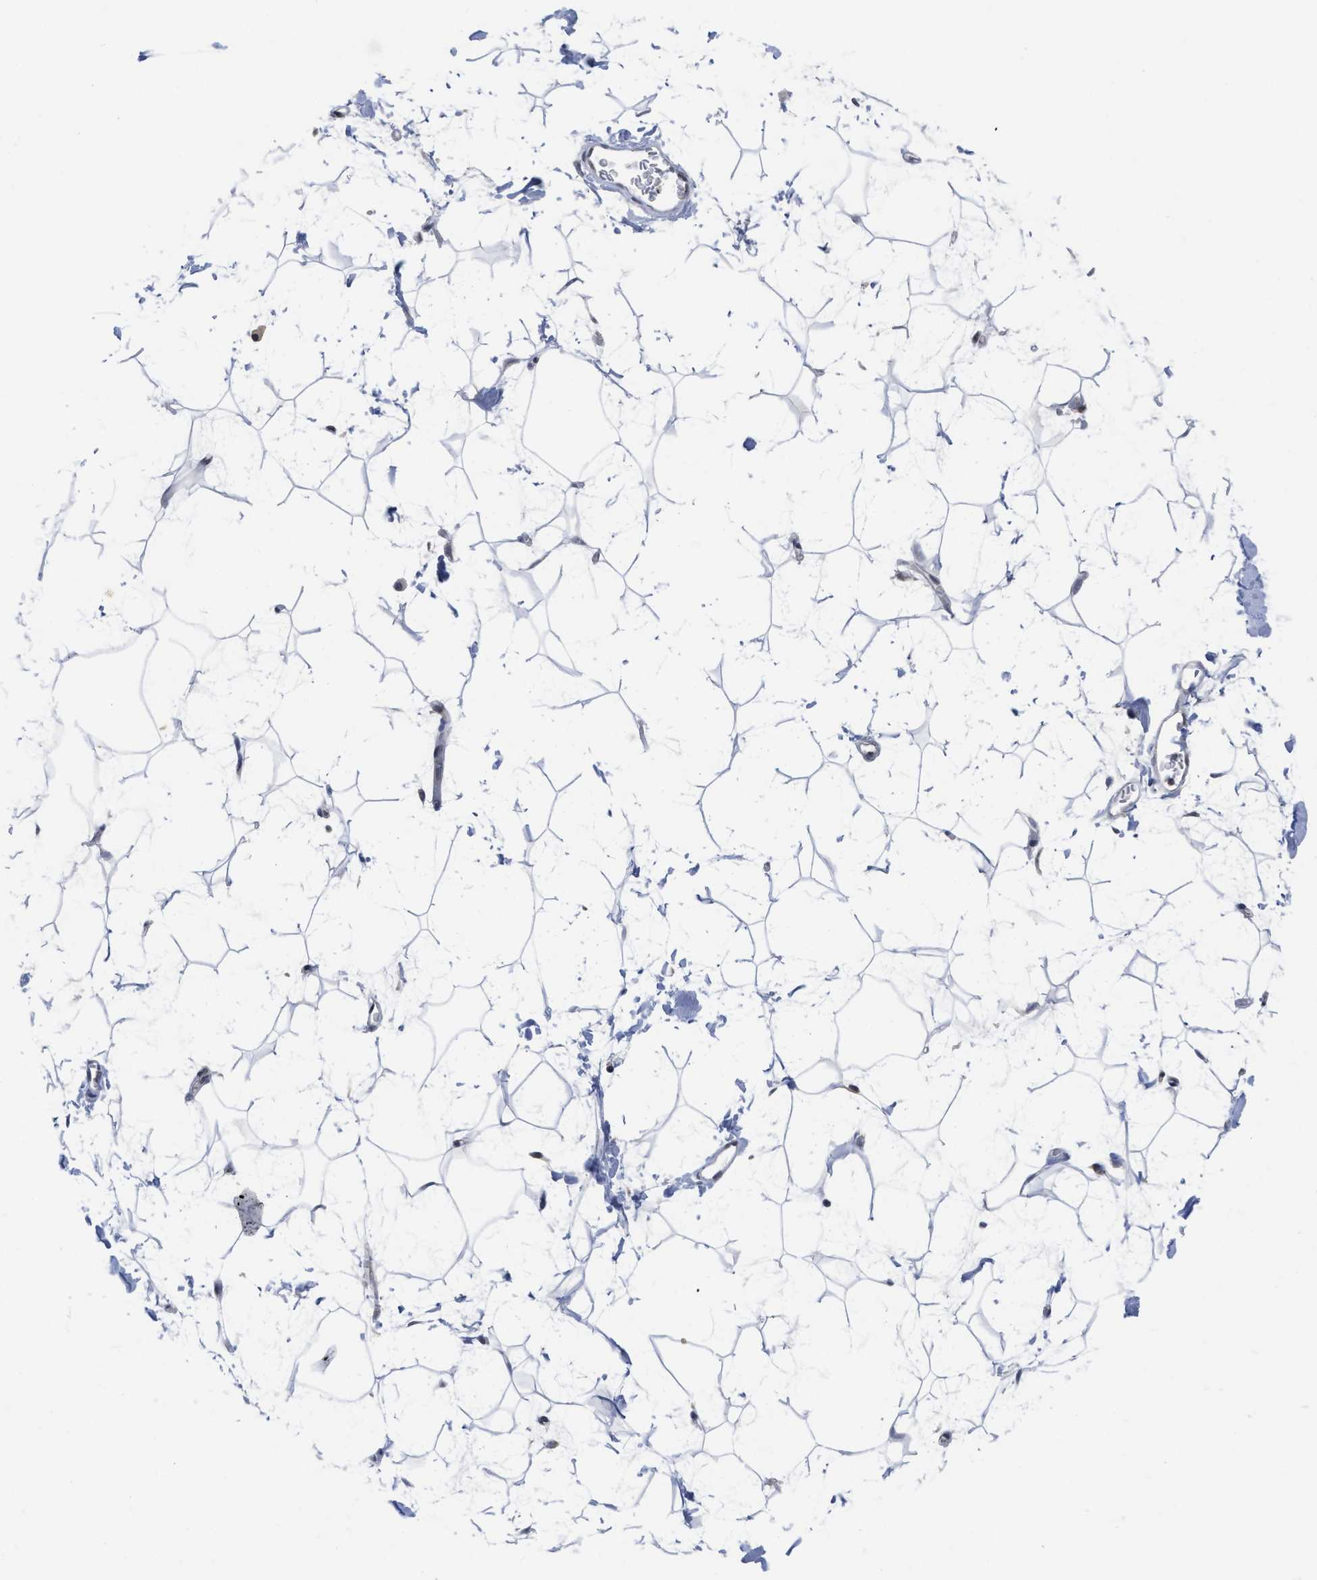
{"staining": {"intensity": "weak", "quantity": ">75%", "location": "nuclear"}, "tissue": "adipose tissue", "cell_type": "Adipocytes", "image_type": "normal", "snomed": [{"axis": "morphology", "description": "Normal tissue, NOS"}, {"axis": "topography", "description": "Soft tissue"}], "caption": "This is a micrograph of IHC staining of unremarkable adipose tissue, which shows weak staining in the nuclear of adipocytes.", "gene": "HIF1A", "patient": {"sex": "male", "age": 72}}